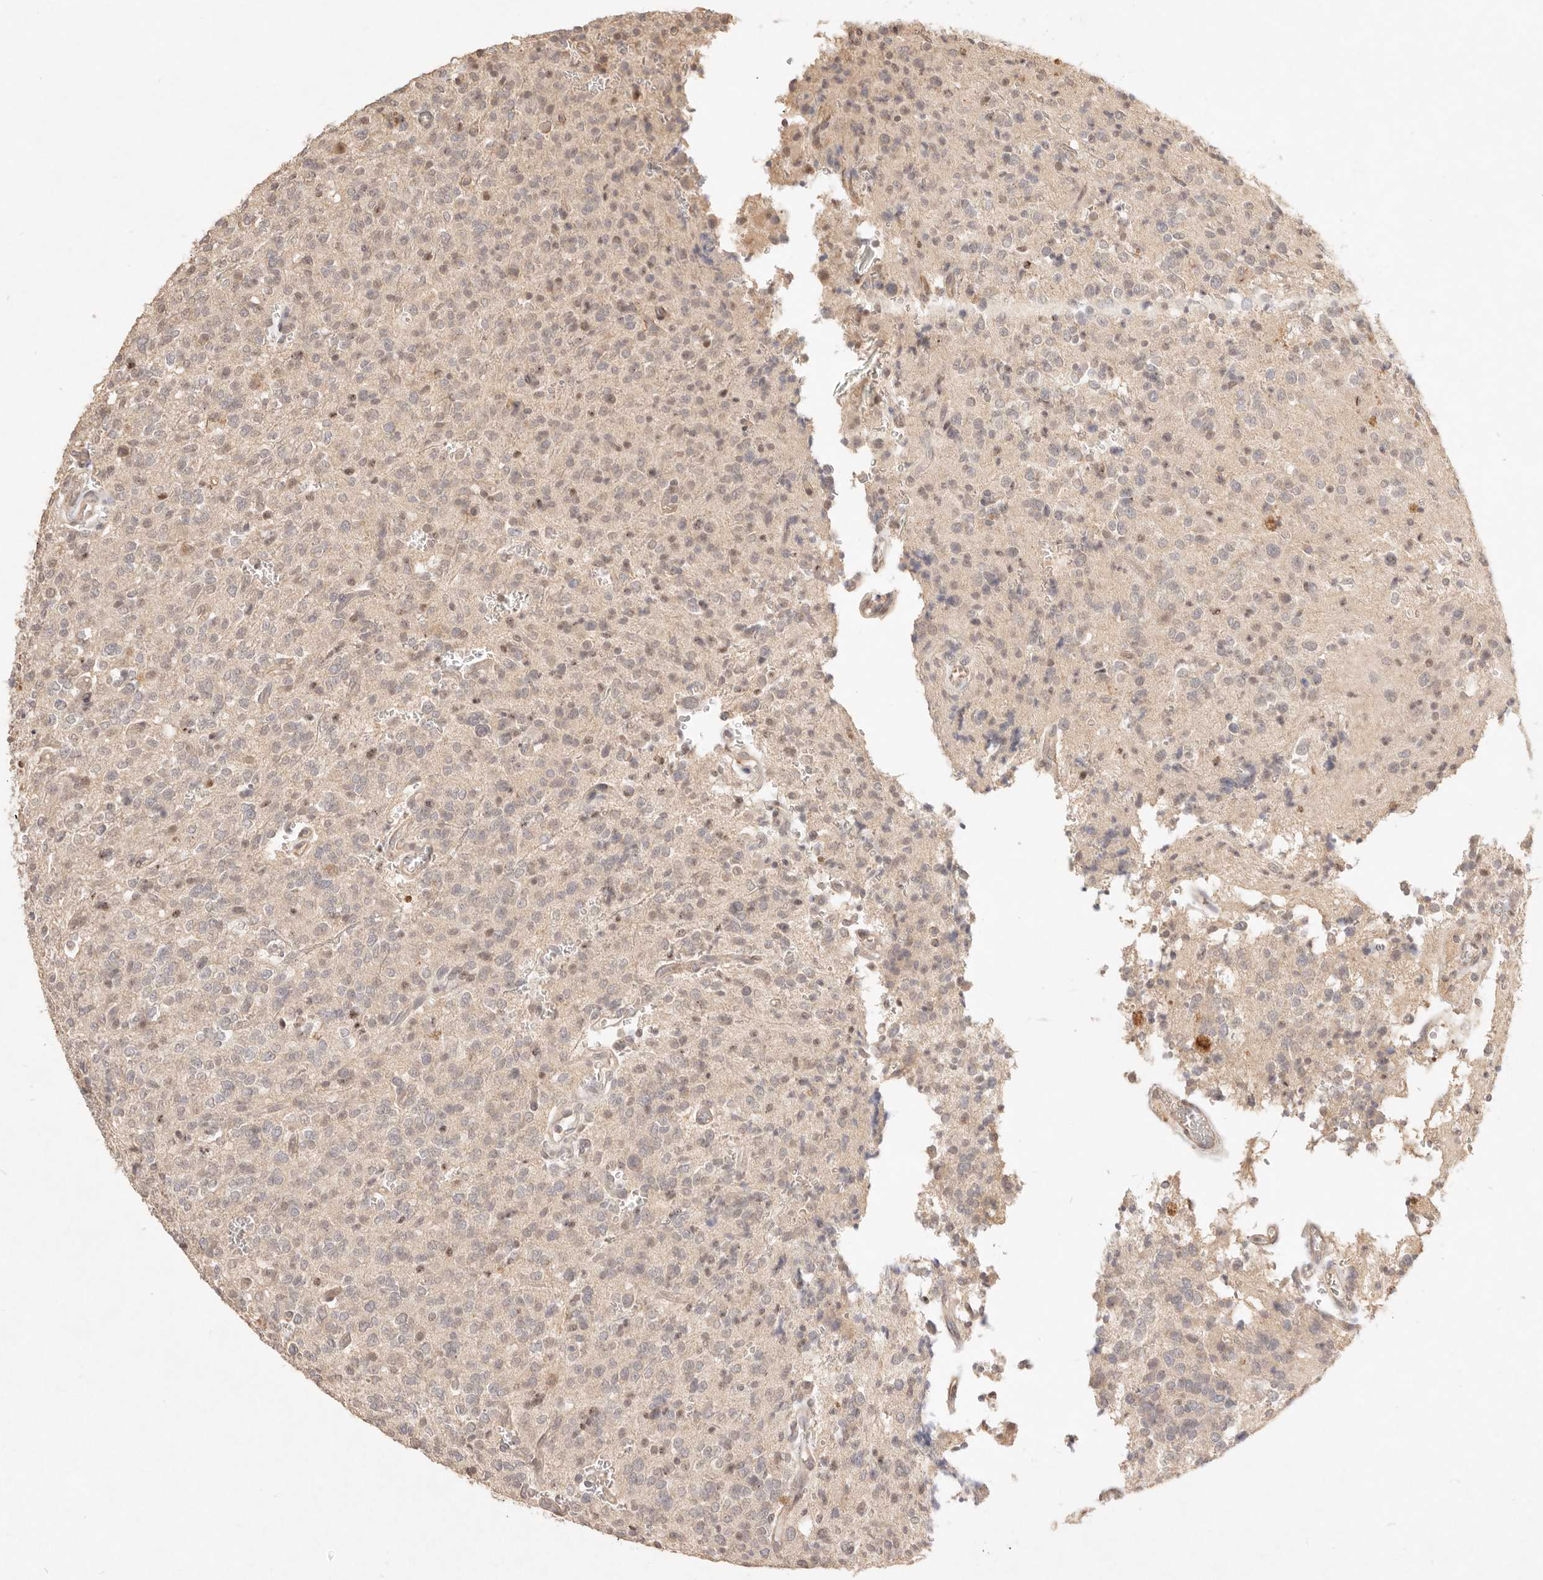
{"staining": {"intensity": "weak", "quantity": "25%-75%", "location": "nuclear"}, "tissue": "glioma", "cell_type": "Tumor cells", "image_type": "cancer", "snomed": [{"axis": "morphology", "description": "Glioma, malignant, High grade"}, {"axis": "topography", "description": "Brain"}], "caption": "Immunohistochemical staining of human glioma exhibits low levels of weak nuclear protein positivity in about 25%-75% of tumor cells.", "gene": "MEP1A", "patient": {"sex": "male", "age": 34}}